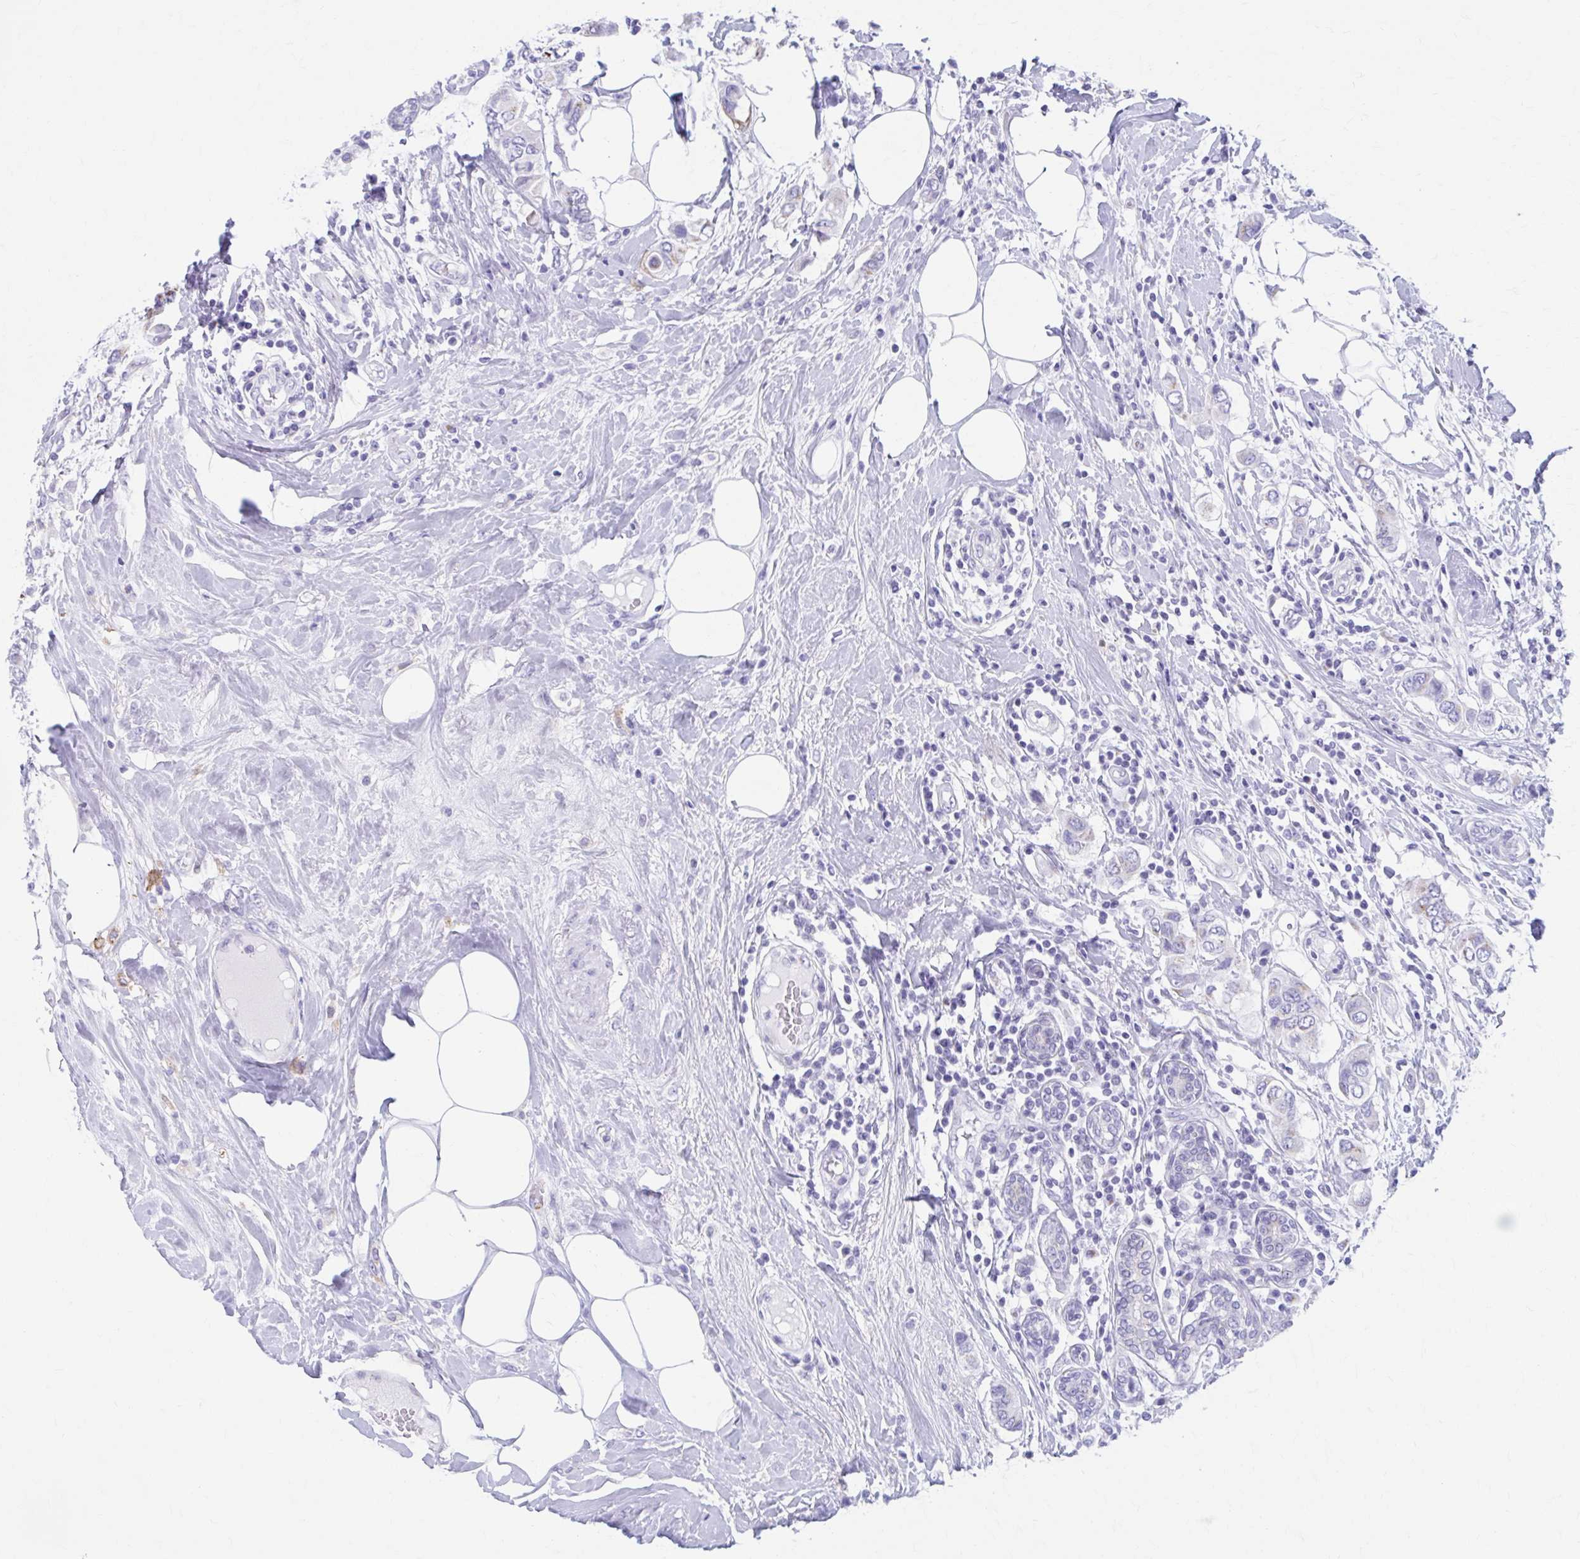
{"staining": {"intensity": "negative", "quantity": "none", "location": "none"}, "tissue": "breast cancer", "cell_type": "Tumor cells", "image_type": "cancer", "snomed": [{"axis": "morphology", "description": "Lobular carcinoma"}, {"axis": "topography", "description": "Breast"}], "caption": "Immunohistochemical staining of human lobular carcinoma (breast) reveals no significant positivity in tumor cells.", "gene": "KCNE2", "patient": {"sex": "female", "age": 51}}